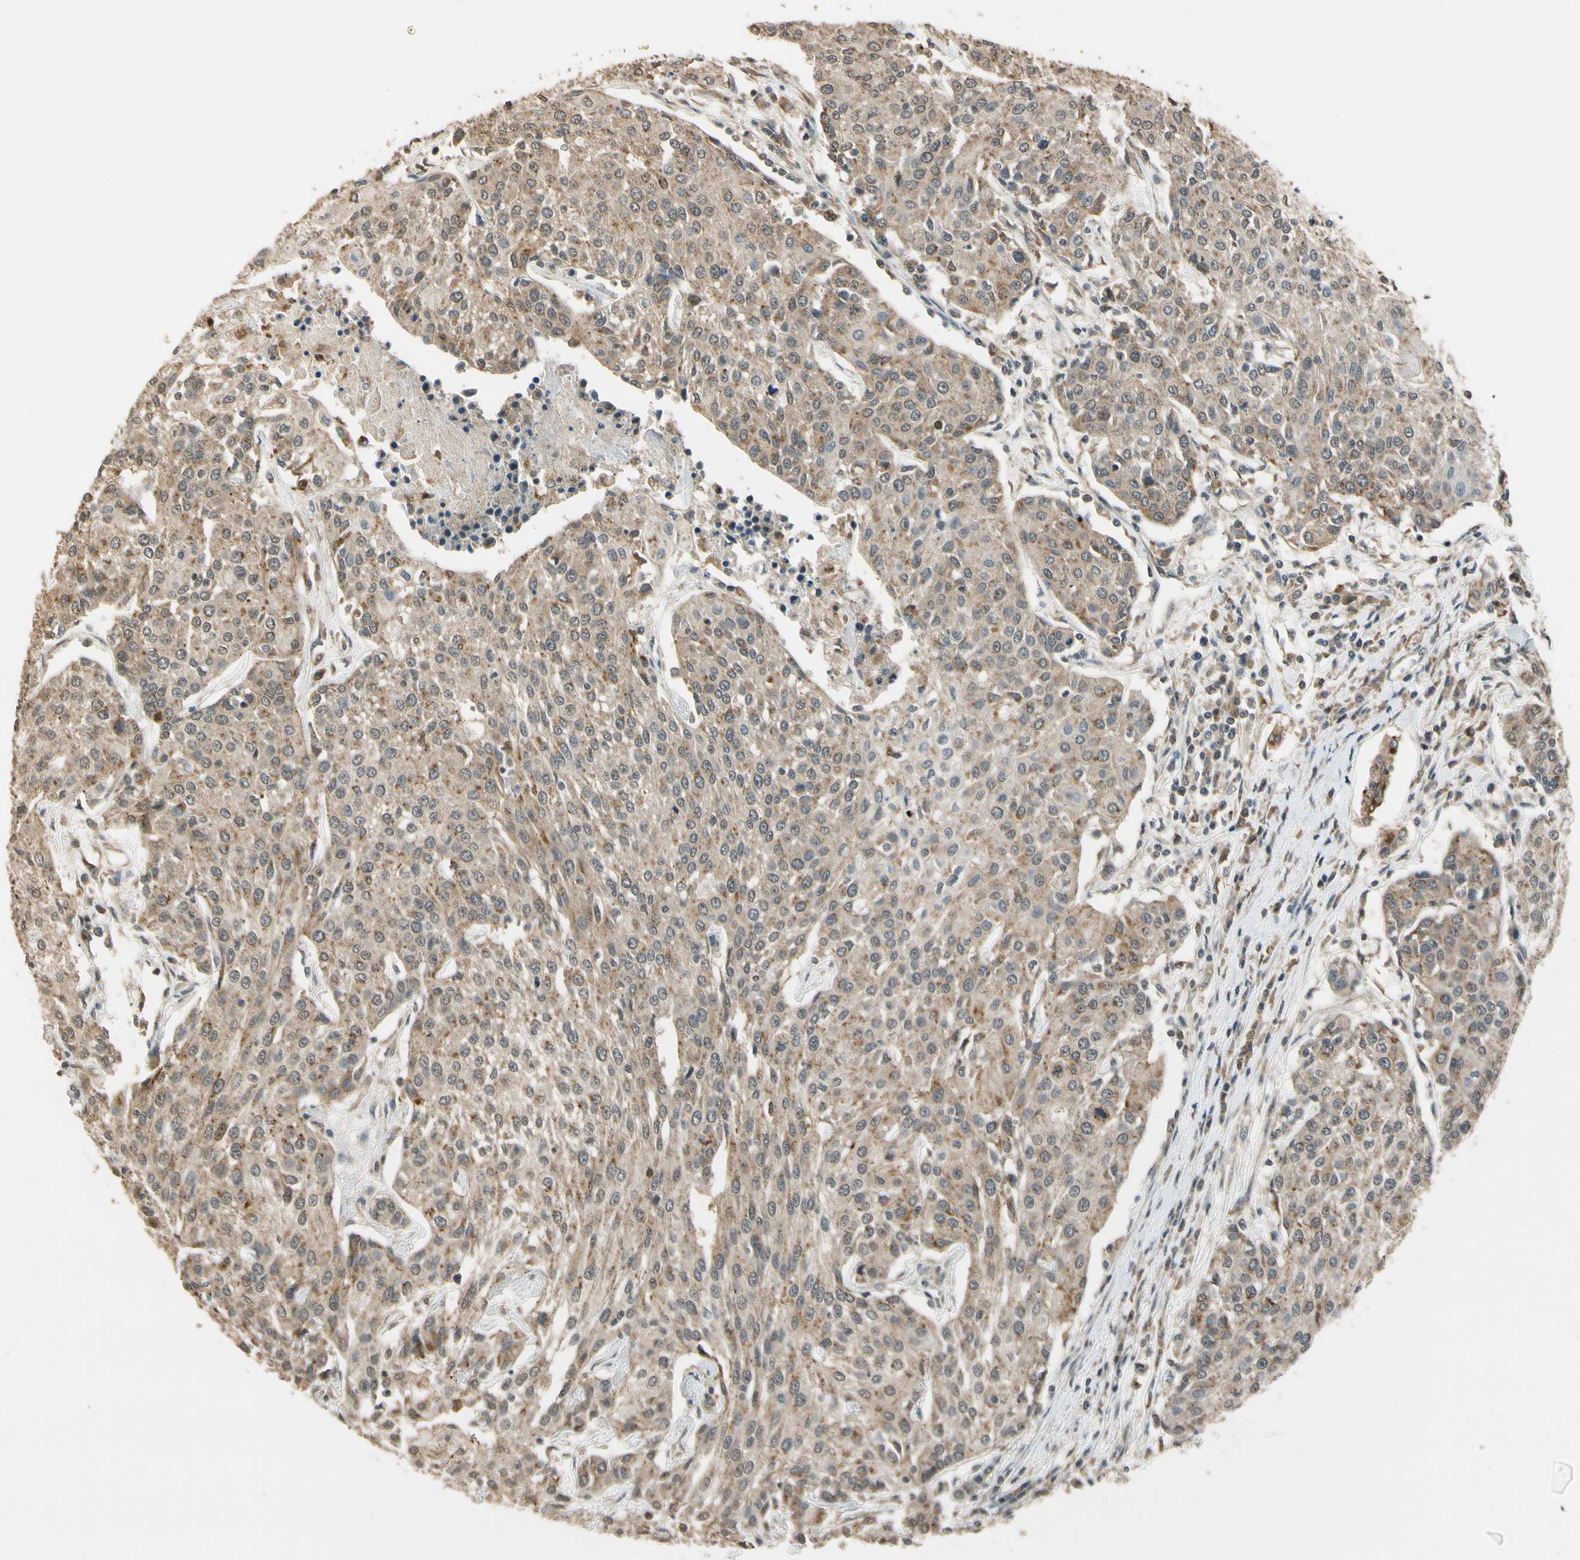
{"staining": {"intensity": "weak", "quantity": ">75%", "location": "cytoplasmic/membranous"}, "tissue": "urothelial cancer", "cell_type": "Tumor cells", "image_type": "cancer", "snomed": [{"axis": "morphology", "description": "Urothelial carcinoma, High grade"}, {"axis": "topography", "description": "Urinary bladder"}], "caption": "Urothelial cancer was stained to show a protein in brown. There is low levels of weak cytoplasmic/membranous expression in about >75% of tumor cells.", "gene": "LAMTOR1", "patient": {"sex": "female", "age": 85}}